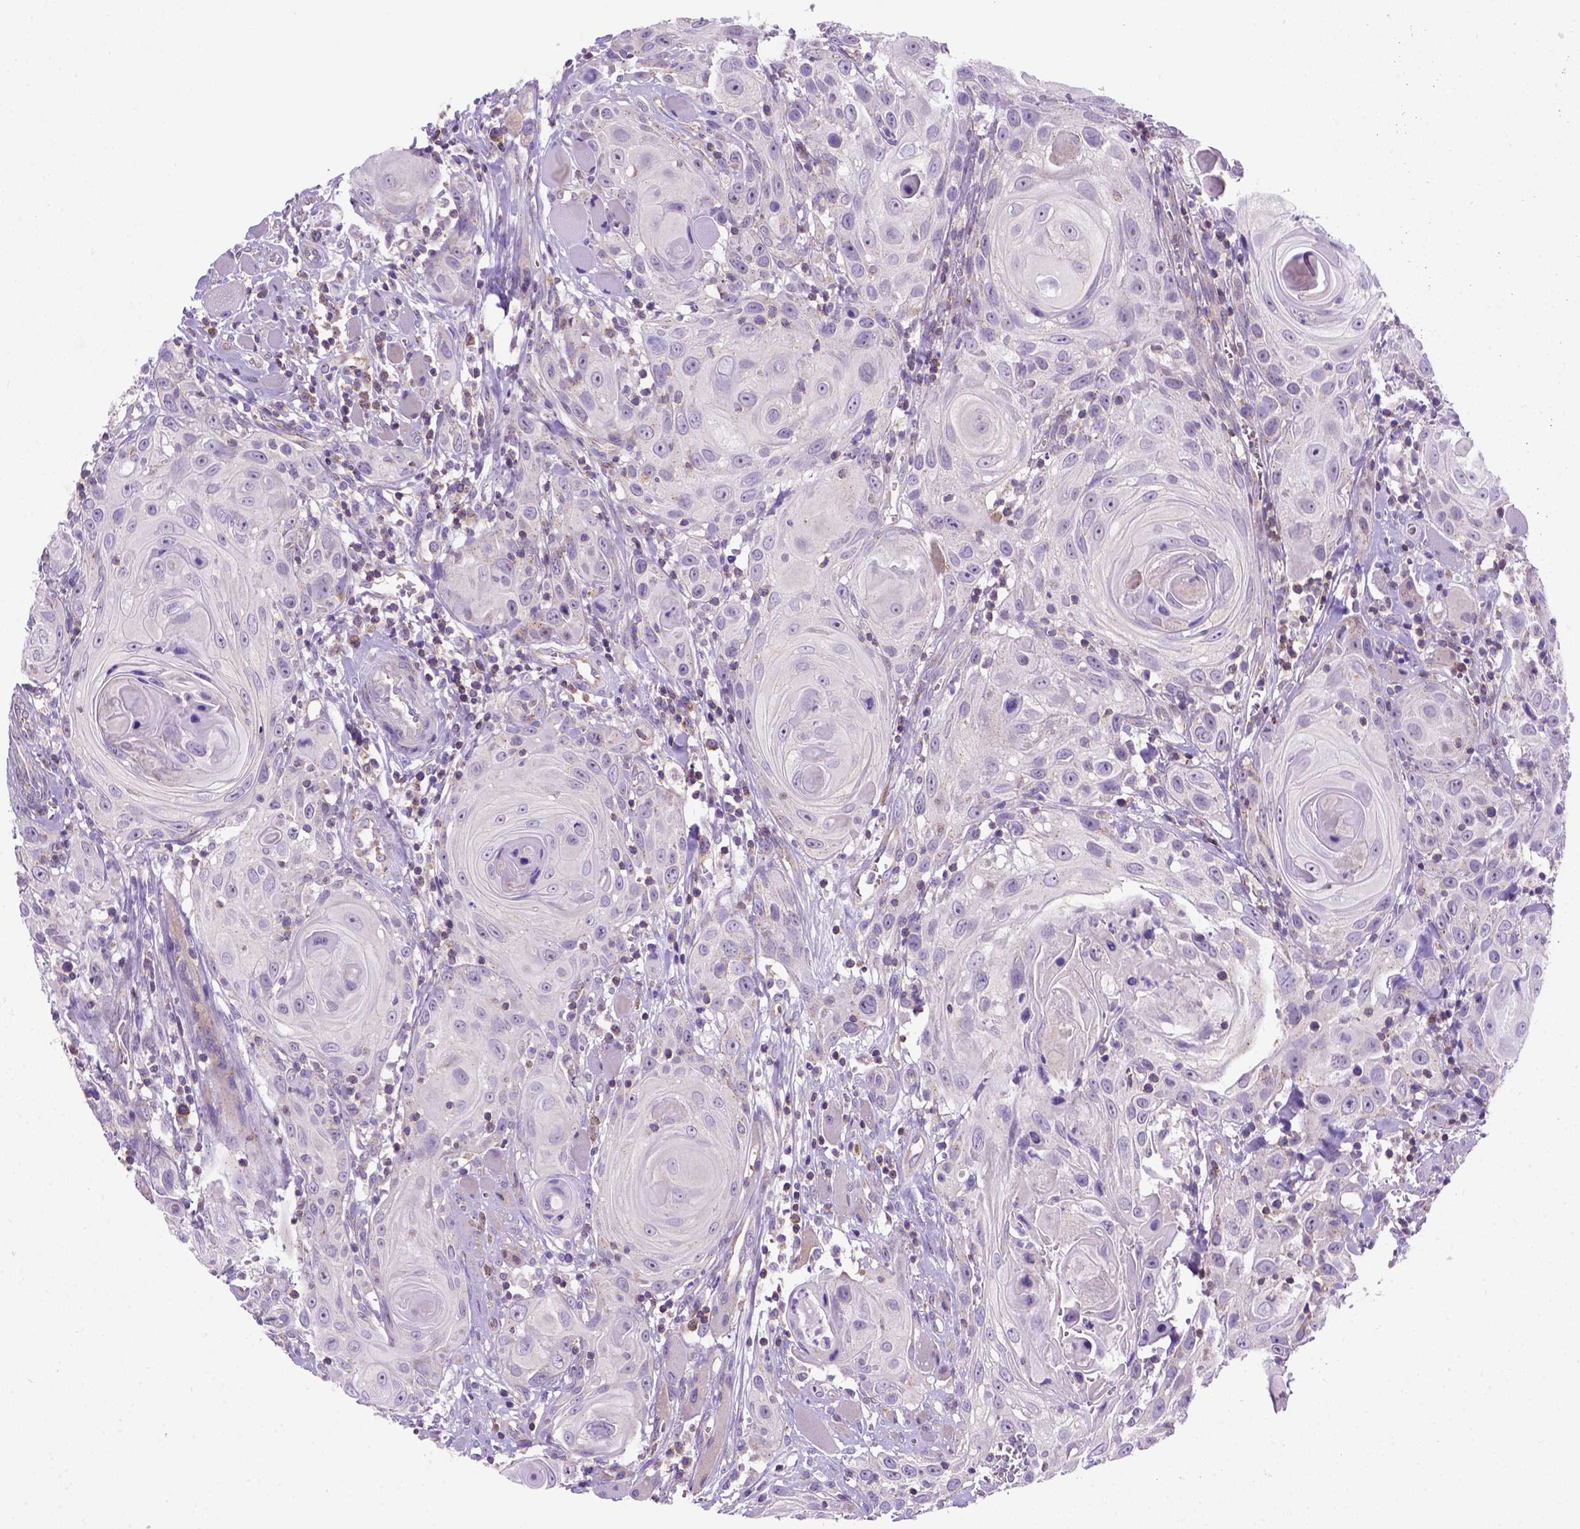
{"staining": {"intensity": "negative", "quantity": "none", "location": "none"}, "tissue": "head and neck cancer", "cell_type": "Tumor cells", "image_type": "cancer", "snomed": [{"axis": "morphology", "description": "Squamous cell carcinoma, NOS"}, {"axis": "topography", "description": "Head-Neck"}], "caption": "This is an immunohistochemistry photomicrograph of head and neck squamous cell carcinoma. There is no expression in tumor cells.", "gene": "FOXI1", "patient": {"sex": "female", "age": 80}}